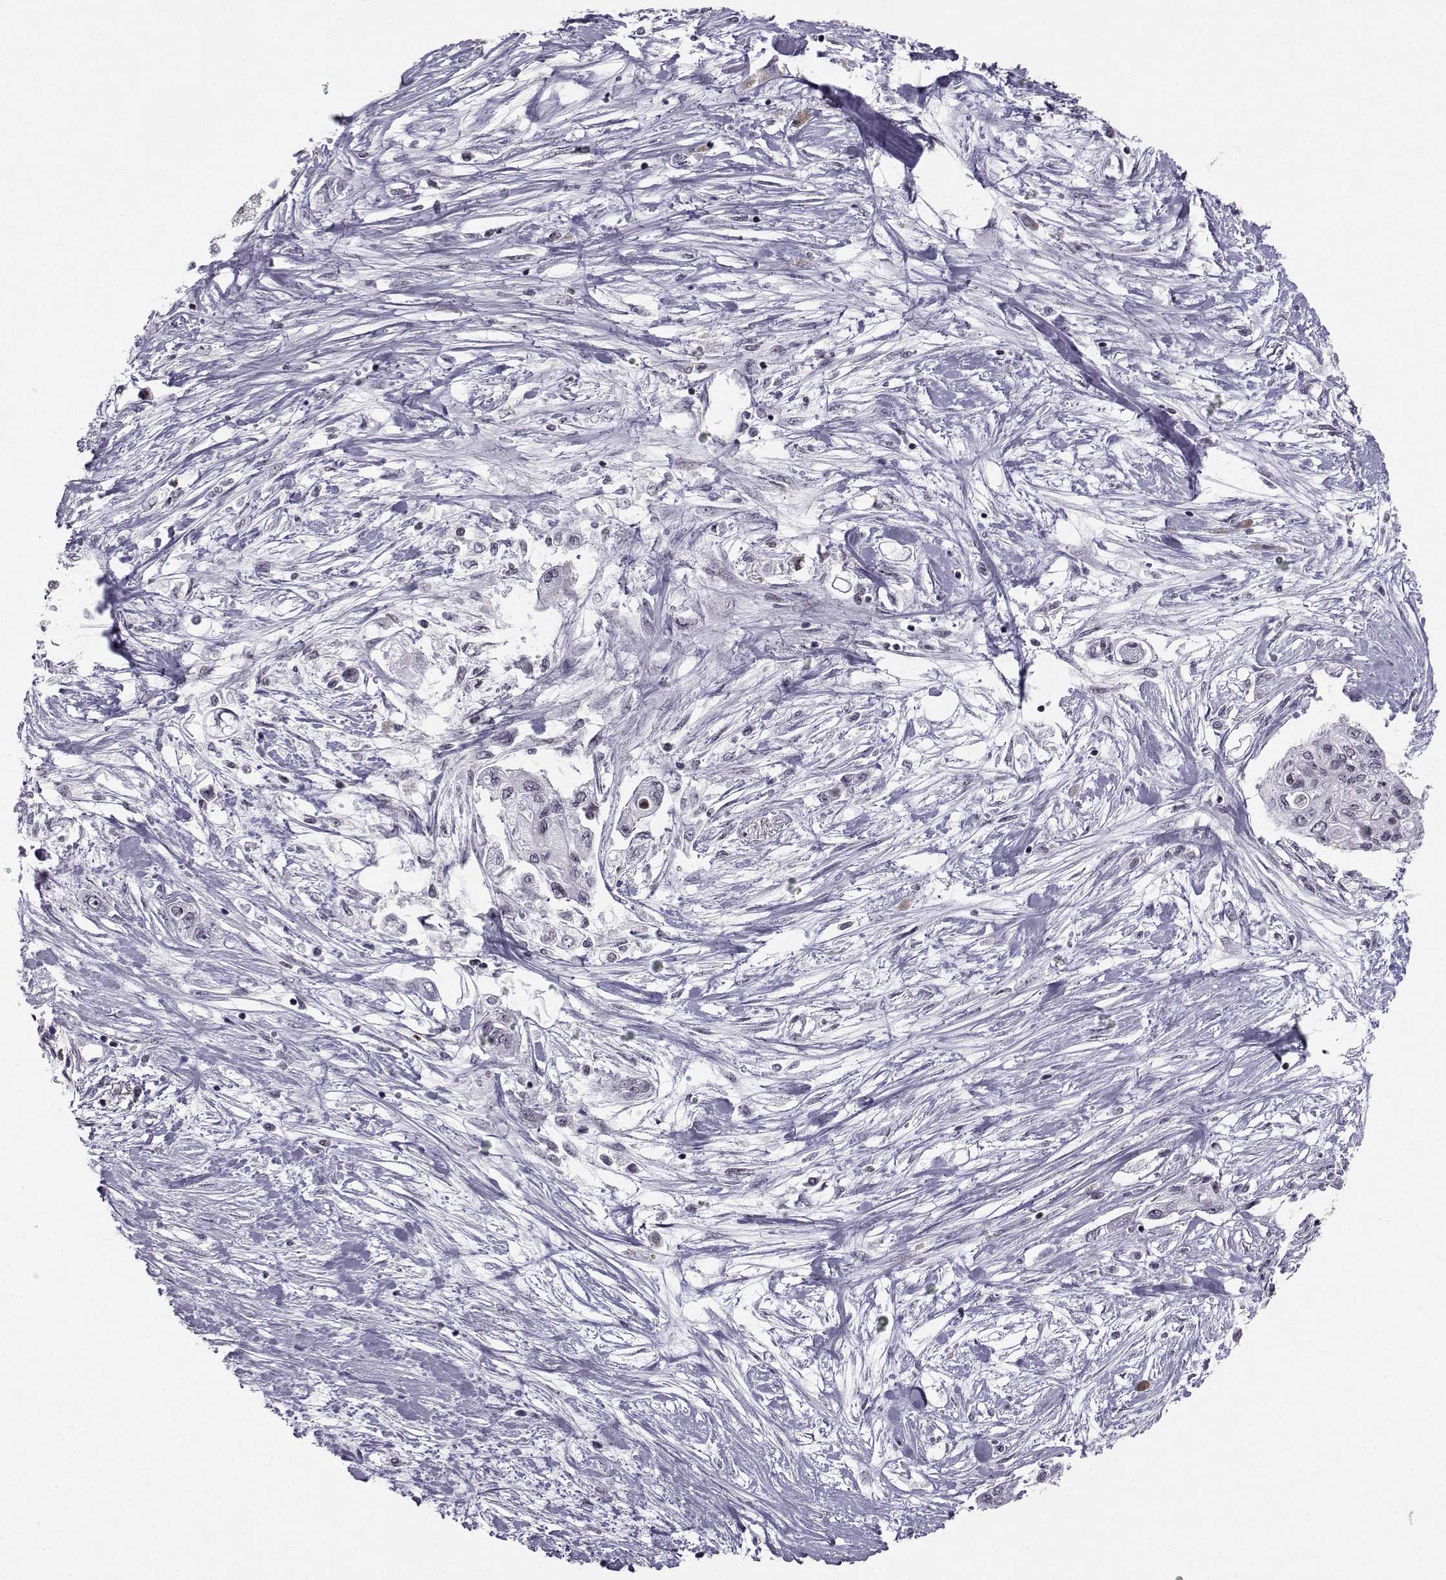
{"staining": {"intensity": "negative", "quantity": "none", "location": "none"}, "tissue": "pancreatic cancer", "cell_type": "Tumor cells", "image_type": "cancer", "snomed": [{"axis": "morphology", "description": "Adenocarcinoma, NOS"}, {"axis": "topography", "description": "Pancreas"}], "caption": "Pancreatic cancer stained for a protein using immunohistochemistry (IHC) shows no staining tumor cells.", "gene": "MARCHF4", "patient": {"sex": "female", "age": 77}}